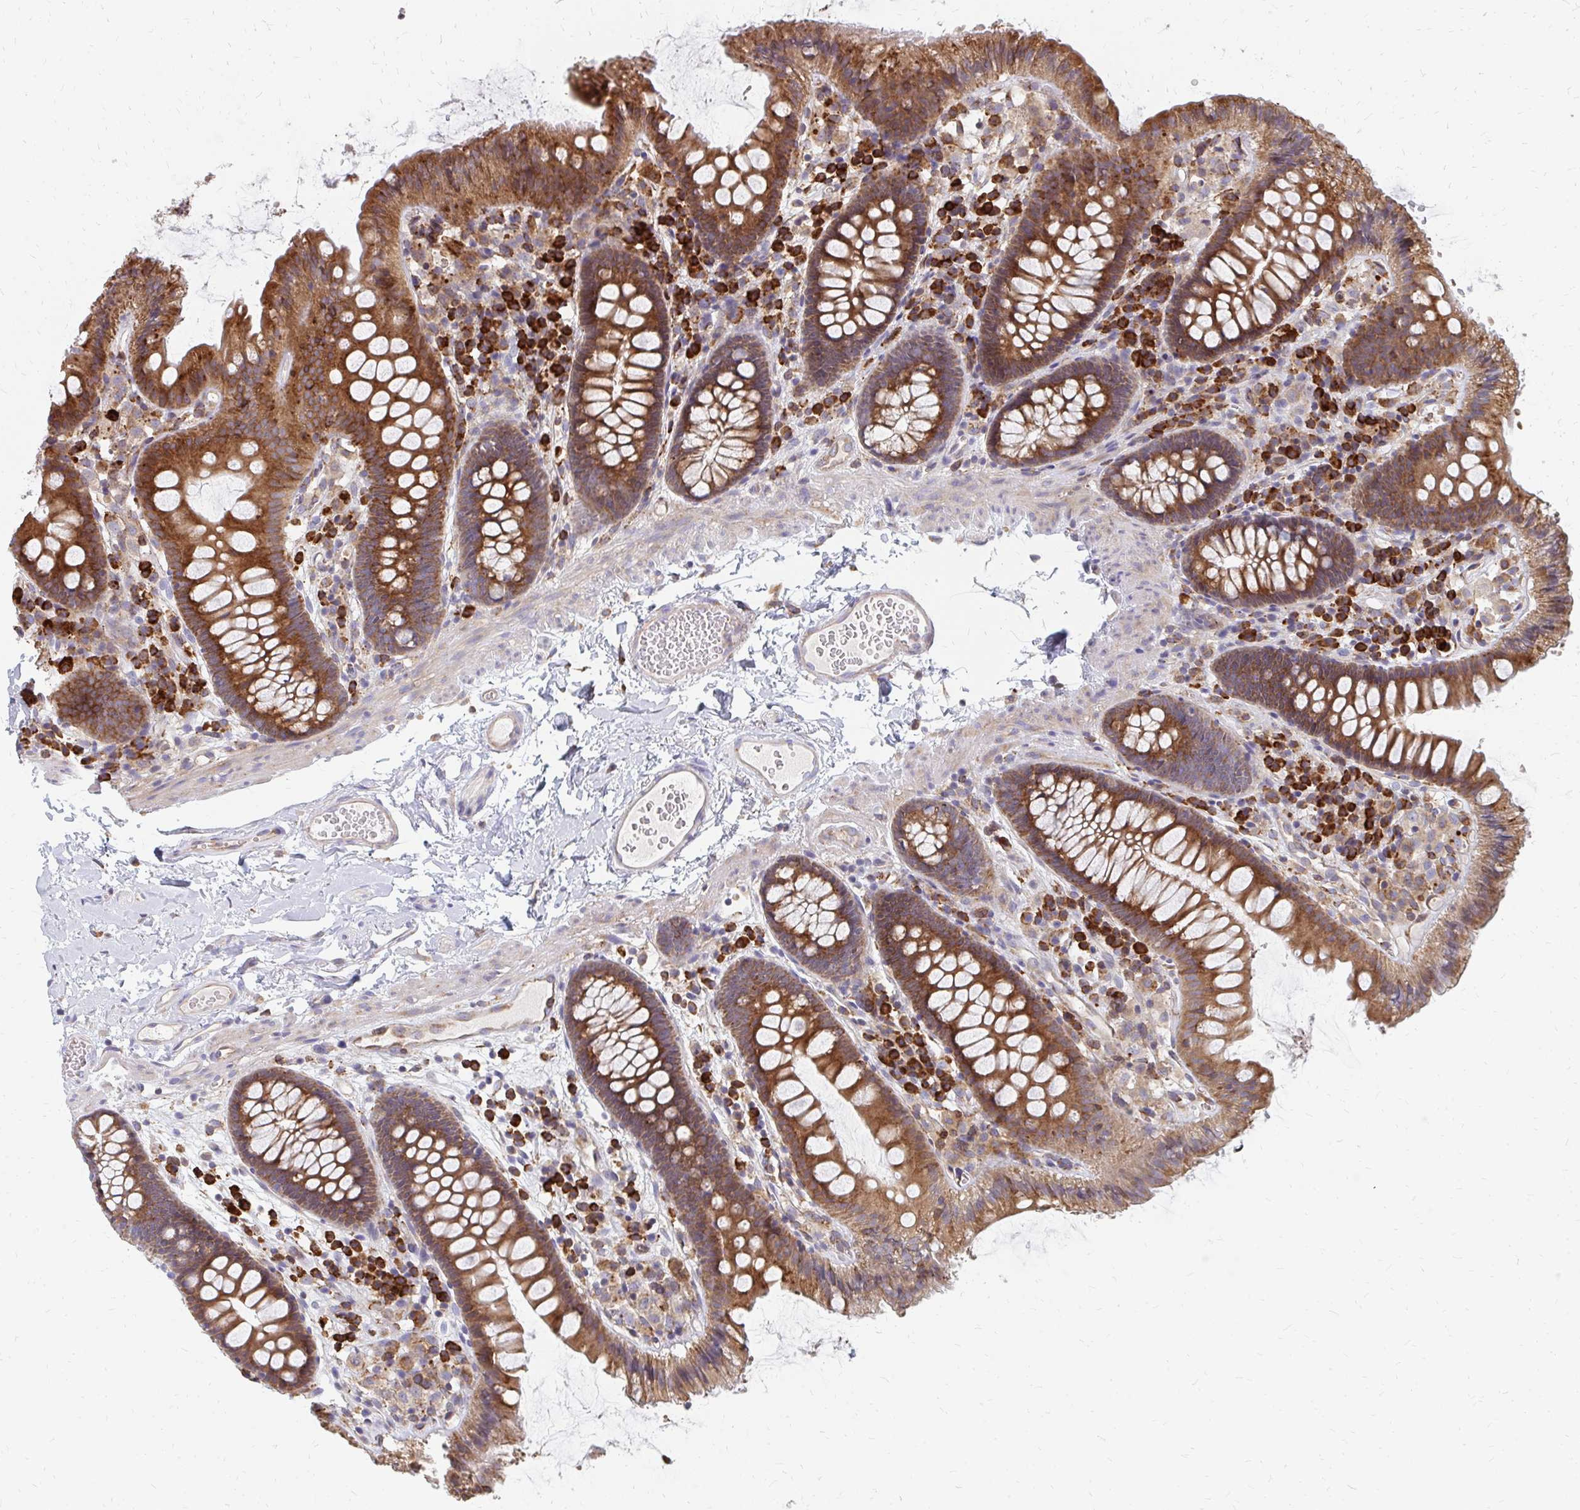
{"staining": {"intensity": "weak", "quantity": "25%-75%", "location": "cytoplasmic/membranous"}, "tissue": "colon", "cell_type": "Endothelial cells", "image_type": "normal", "snomed": [{"axis": "morphology", "description": "Normal tissue, NOS"}, {"axis": "topography", "description": "Colon"}], "caption": "Protein staining demonstrates weak cytoplasmic/membranous expression in approximately 25%-75% of endothelial cells in benign colon.", "gene": "PPP1R13L", "patient": {"sex": "male", "age": 84}}